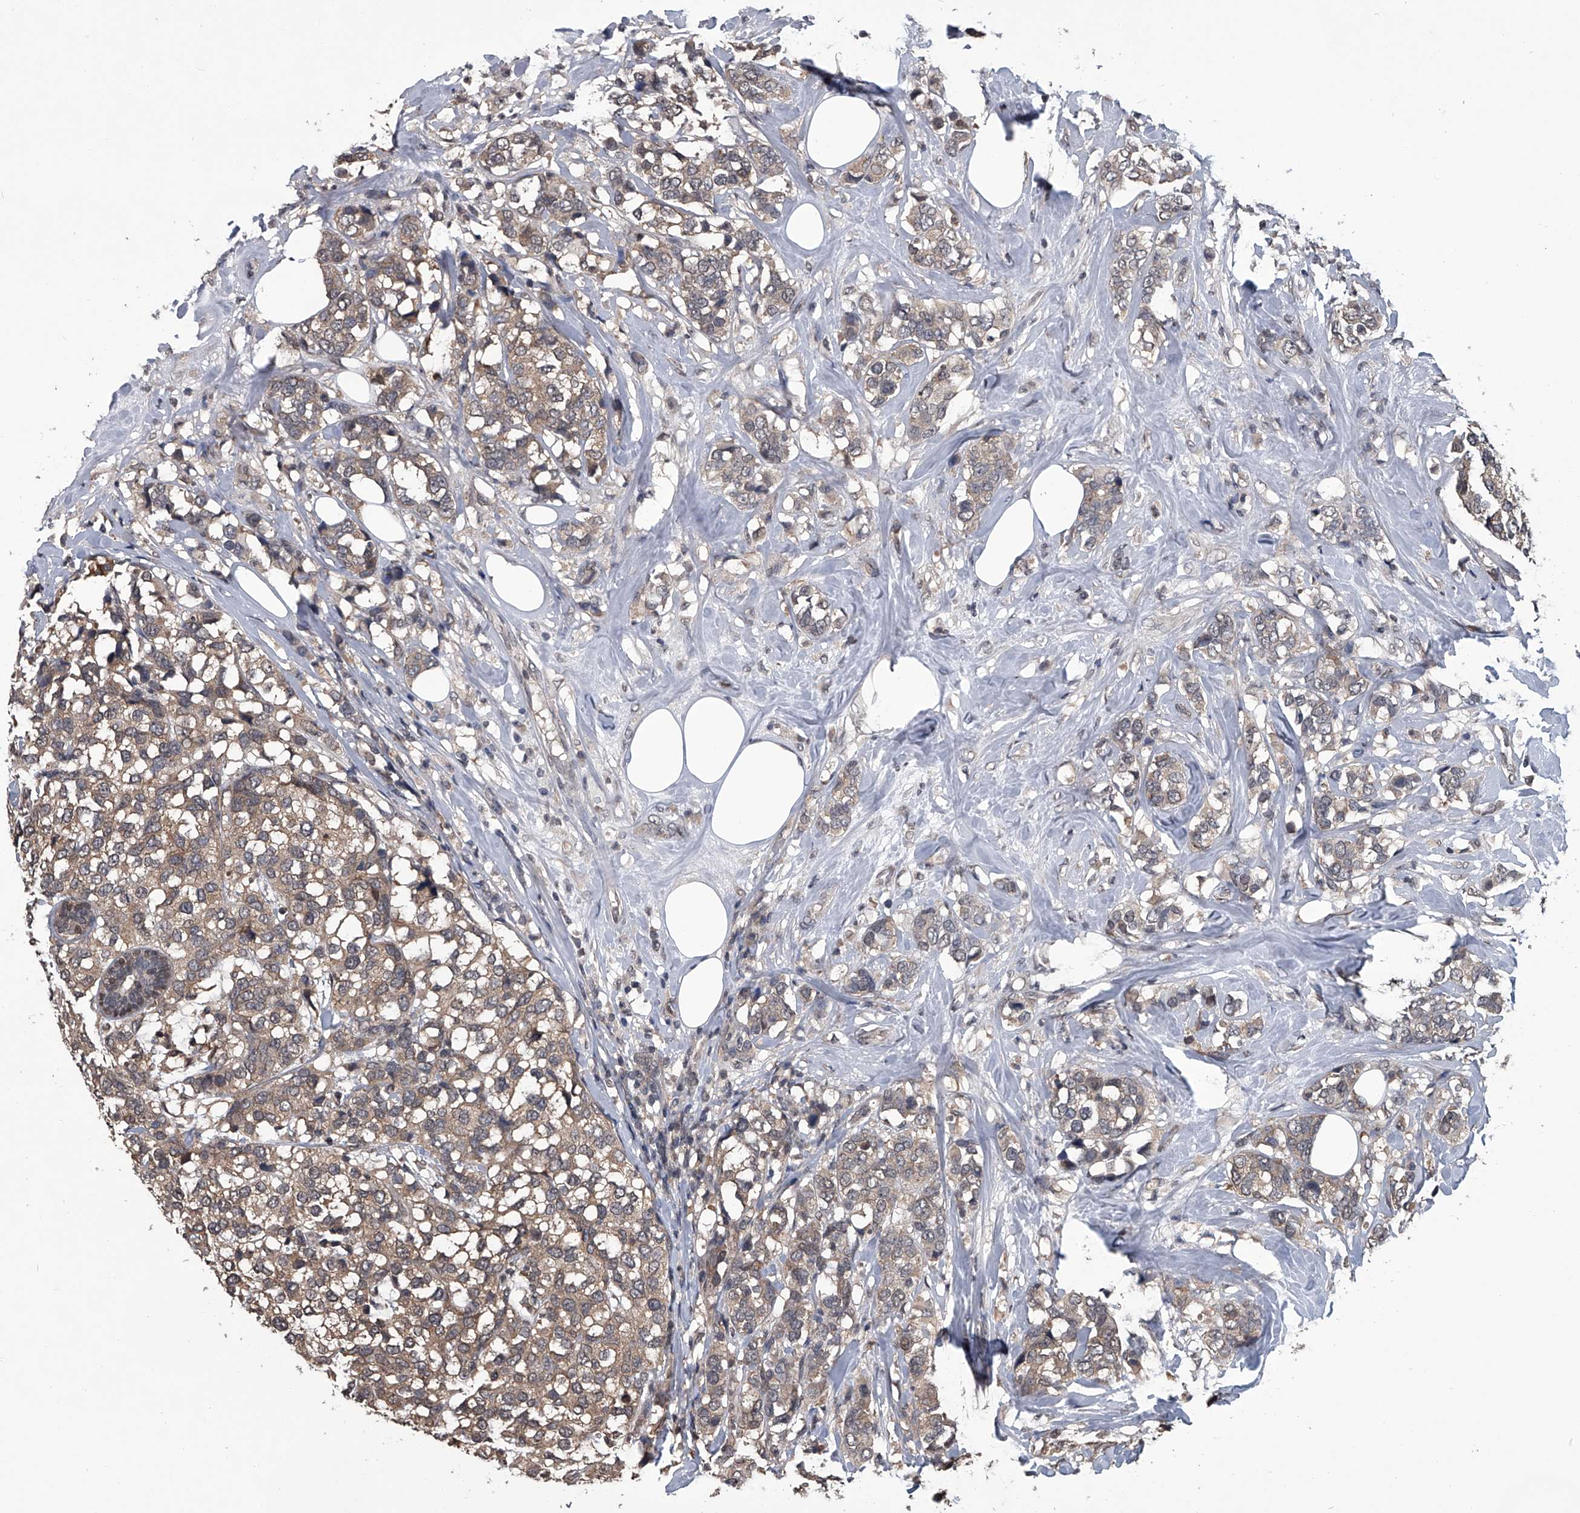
{"staining": {"intensity": "weak", "quantity": ">75%", "location": "cytoplasmic/membranous"}, "tissue": "breast cancer", "cell_type": "Tumor cells", "image_type": "cancer", "snomed": [{"axis": "morphology", "description": "Lobular carcinoma"}, {"axis": "topography", "description": "Breast"}], "caption": "This is a micrograph of IHC staining of breast lobular carcinoma, which shows weak expression in the cytoplasmic/membranous of tumor cells.", "gene": "TSNAX", "patient": {"sex": "female", "age": 59}}